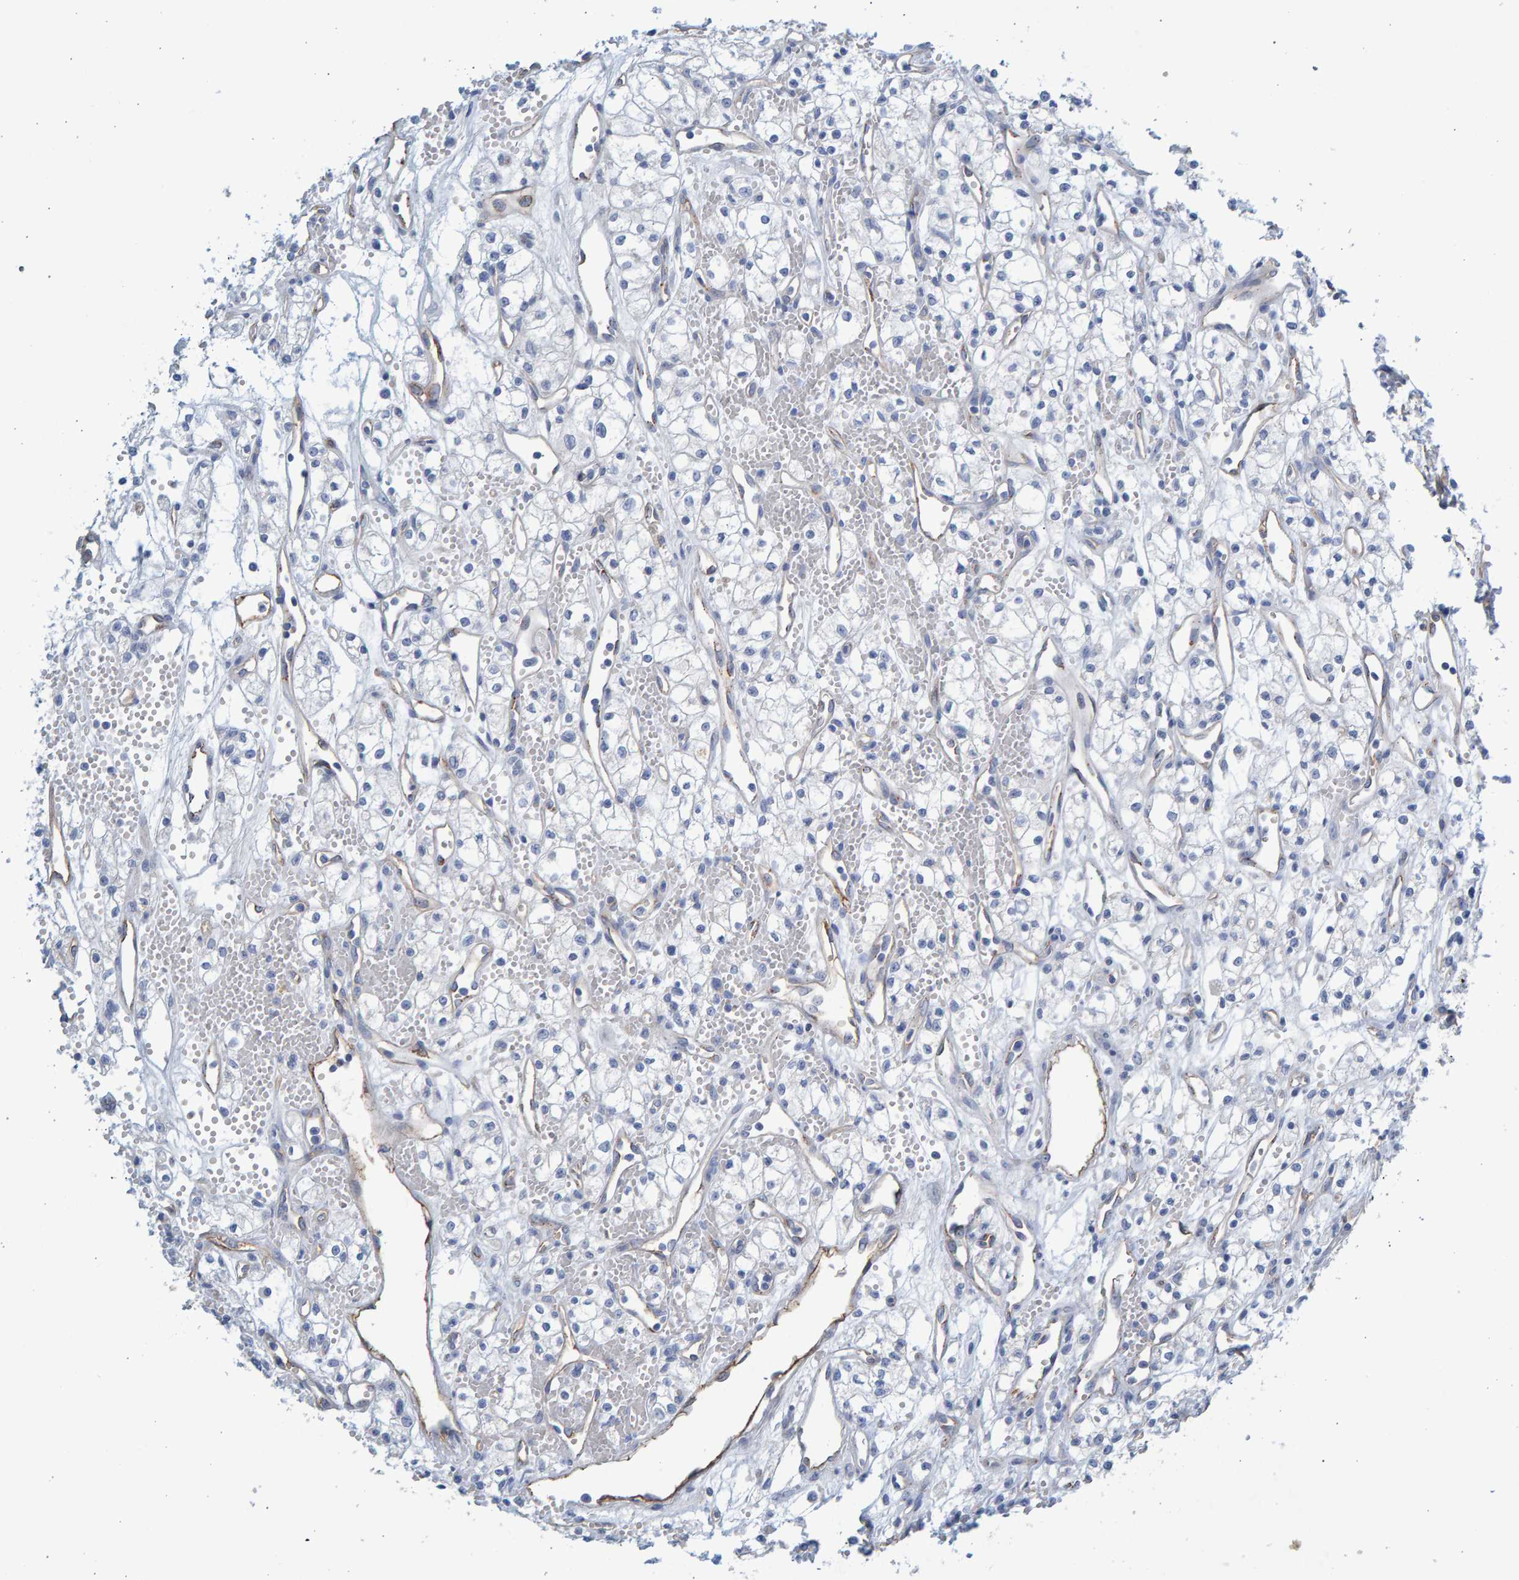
{"staining": {"intensity": "negative", "quantity": "none", "location": "none"}, "tissue": "renal cancer", "cell_type": "Tumor cells", "image_type": "cancer", "snomed": [{"axis": "morphology", "description": "Adenocarcinoma, NOS"}, {"axis": "topography", "description": "Kidney"}], "caption": "A photomicrograph of human adenocarcinoma (renal) is negative for staining in tumor cells. (Stains: DAB (3,3'-diaminobenzidine) immunohistochemistry (IHC) with hematoxylin counter stain, Microscopy: brightfield microscopy at high magnification).", "gene": "SLC34A3", "patient": {"sex": "male", "age": 59}}